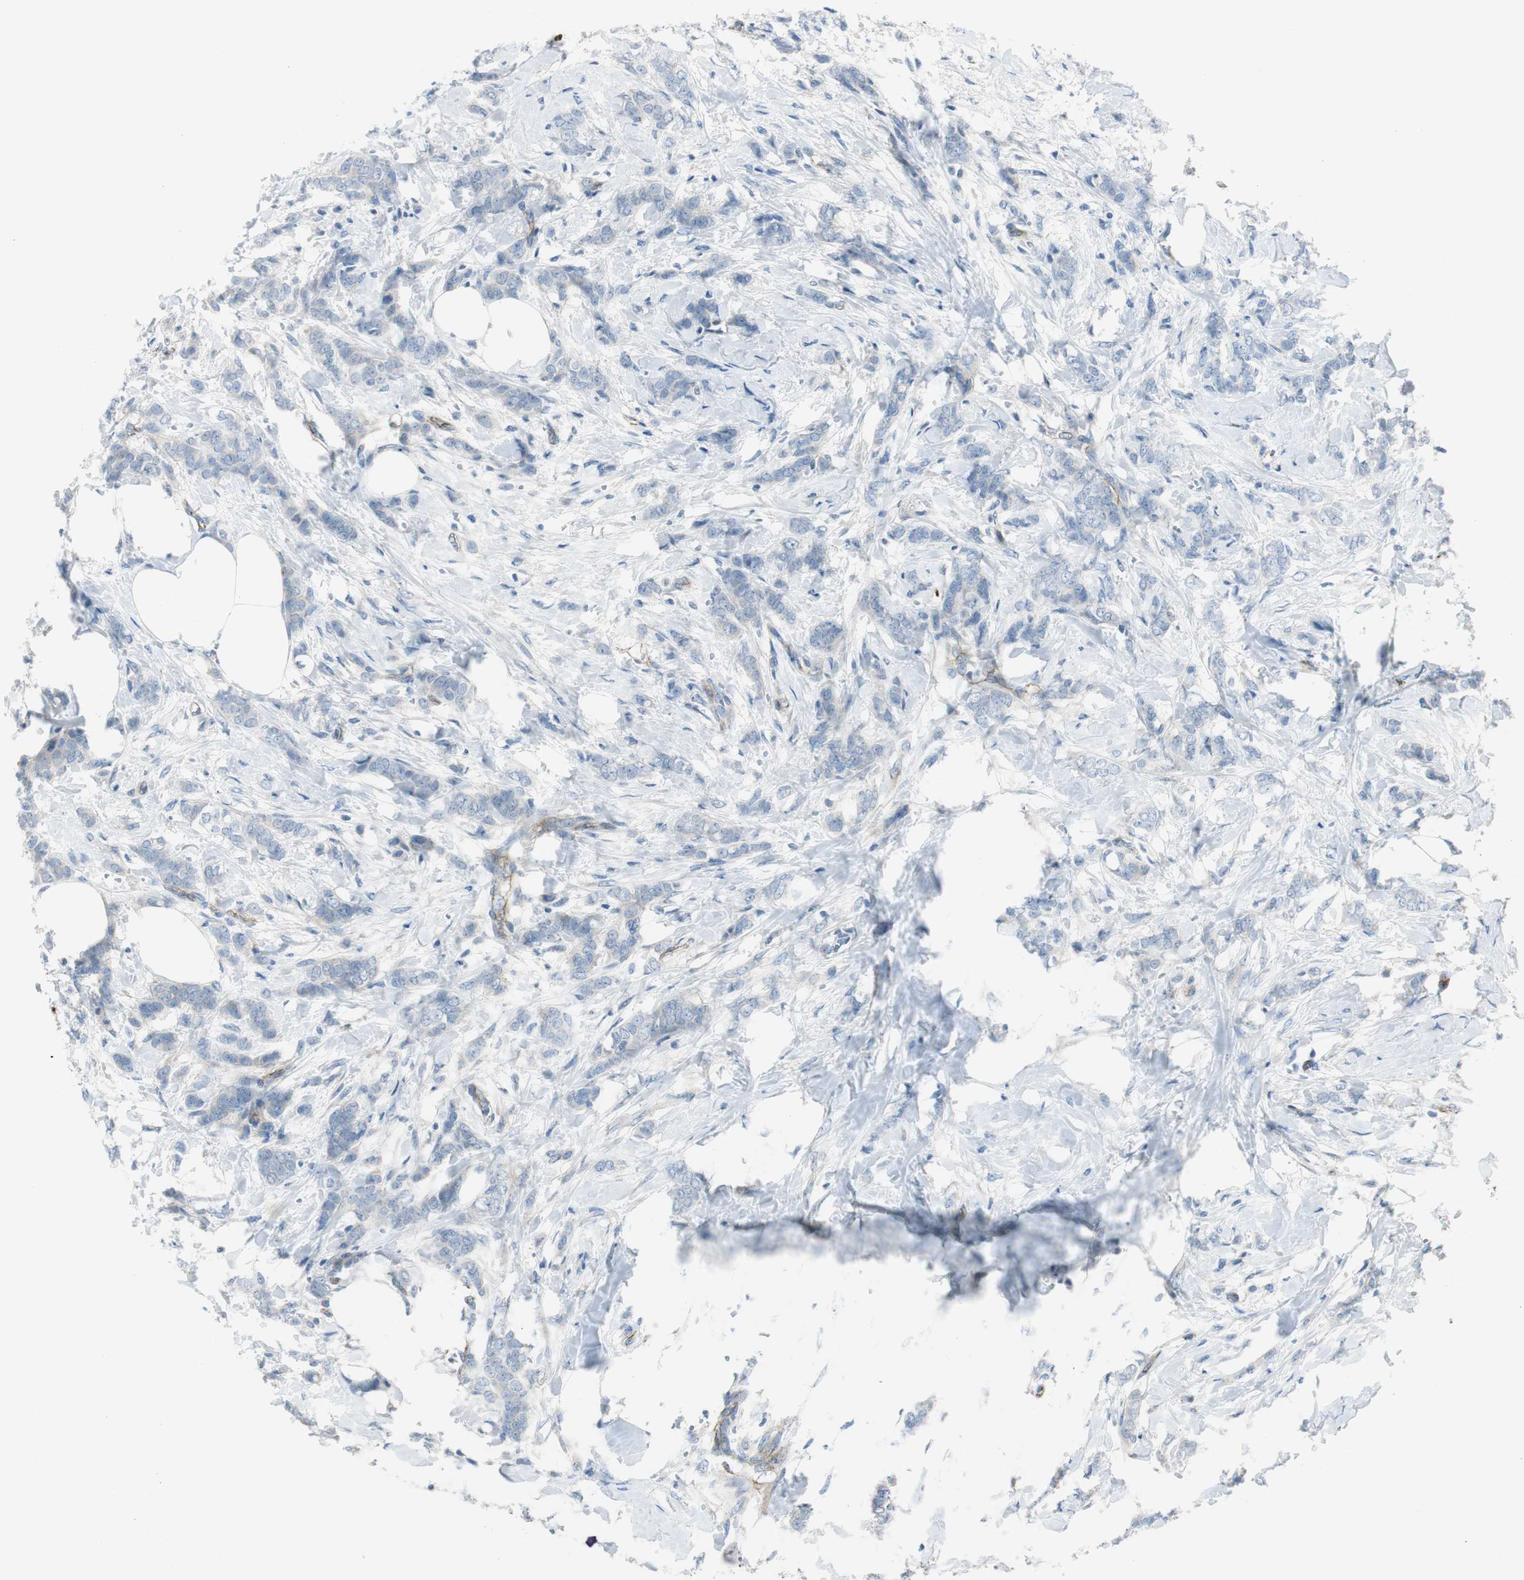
{"staining": {"intensity": "weak", "quantity": "<25%", "location": "cytoplasmic/membranous"}, "tissue": "breast cancer", "cell_type": "Tumor cells", "image_type": "cancer", "snomed": [{"axis": "morphology", "description": "Lobular carcinoma, in situ"}, {"axis": "morphology", "description": "Lobular carcinoma"}, {"axis": "topography", "description": "Breast"}], "caption": "Lobular carcinoma in situ (breast) stained for a protein using IHC demonstrates no expression tumor cells.", "gene": "STXBP4", "patient": {"sex": "female", "age": 41}}